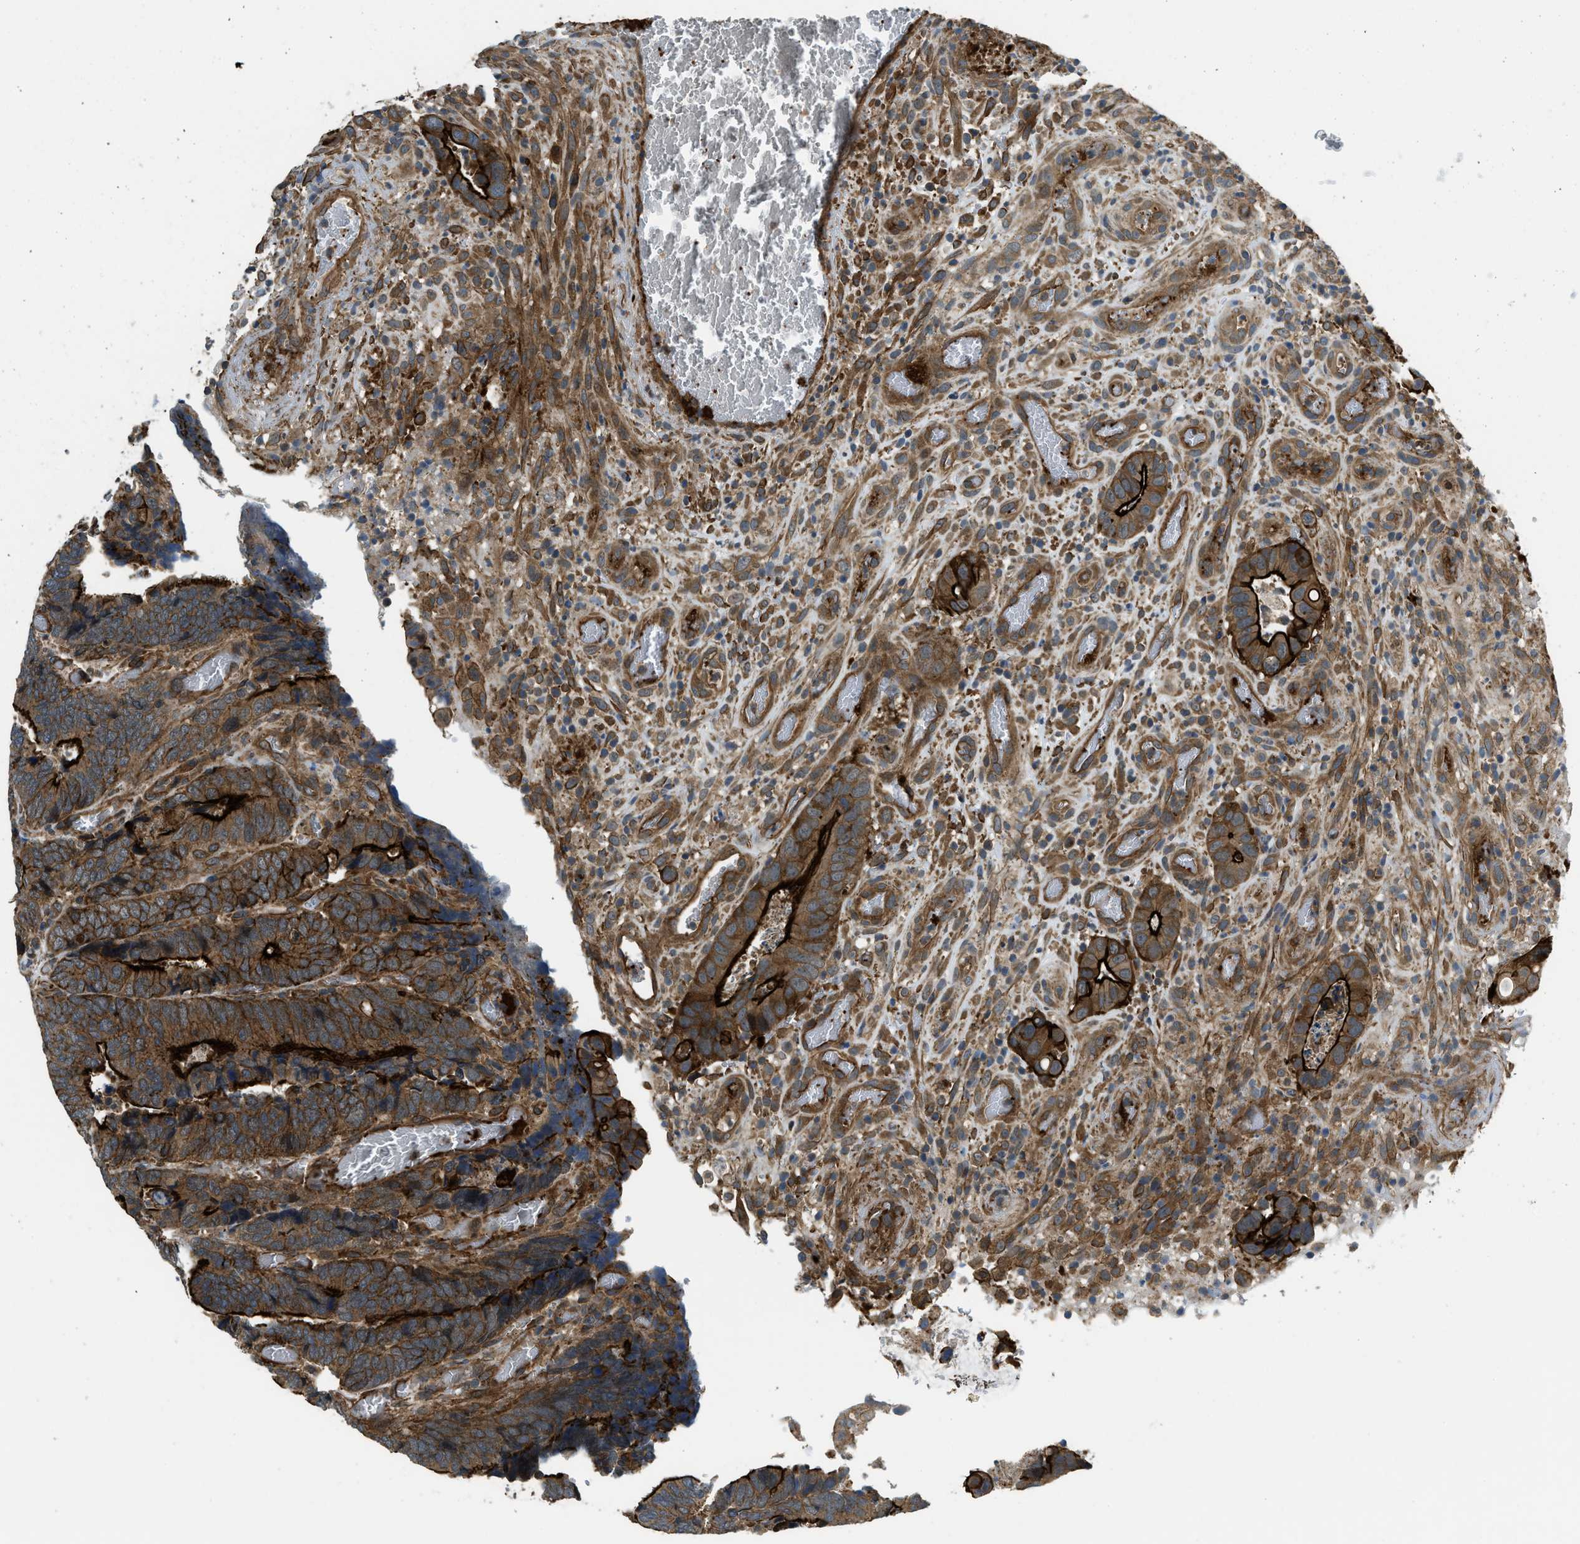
{"staining": {"intensity": "strong", "quantity": ">75%", "location": "cytoplasmic/membranous"}, "tissue": "colorectal cancer", "cell_type": "Tumor cells", "image_type": "cancer", "snomed": [{"axis": "morphology", "description": "Adenocarcinoma, NOS"}, {"axis": "topography", "description": "Colon"}], "caption": "High-power microscopy captured an IHC micrograph of colorectal cancer (adenocarcinoma), revealing strong cytoplasmic/membranous positivity in approximately >75% of tumor cells.", "gene": "CGN", "patient": {"sex": "male", "age": 72}}